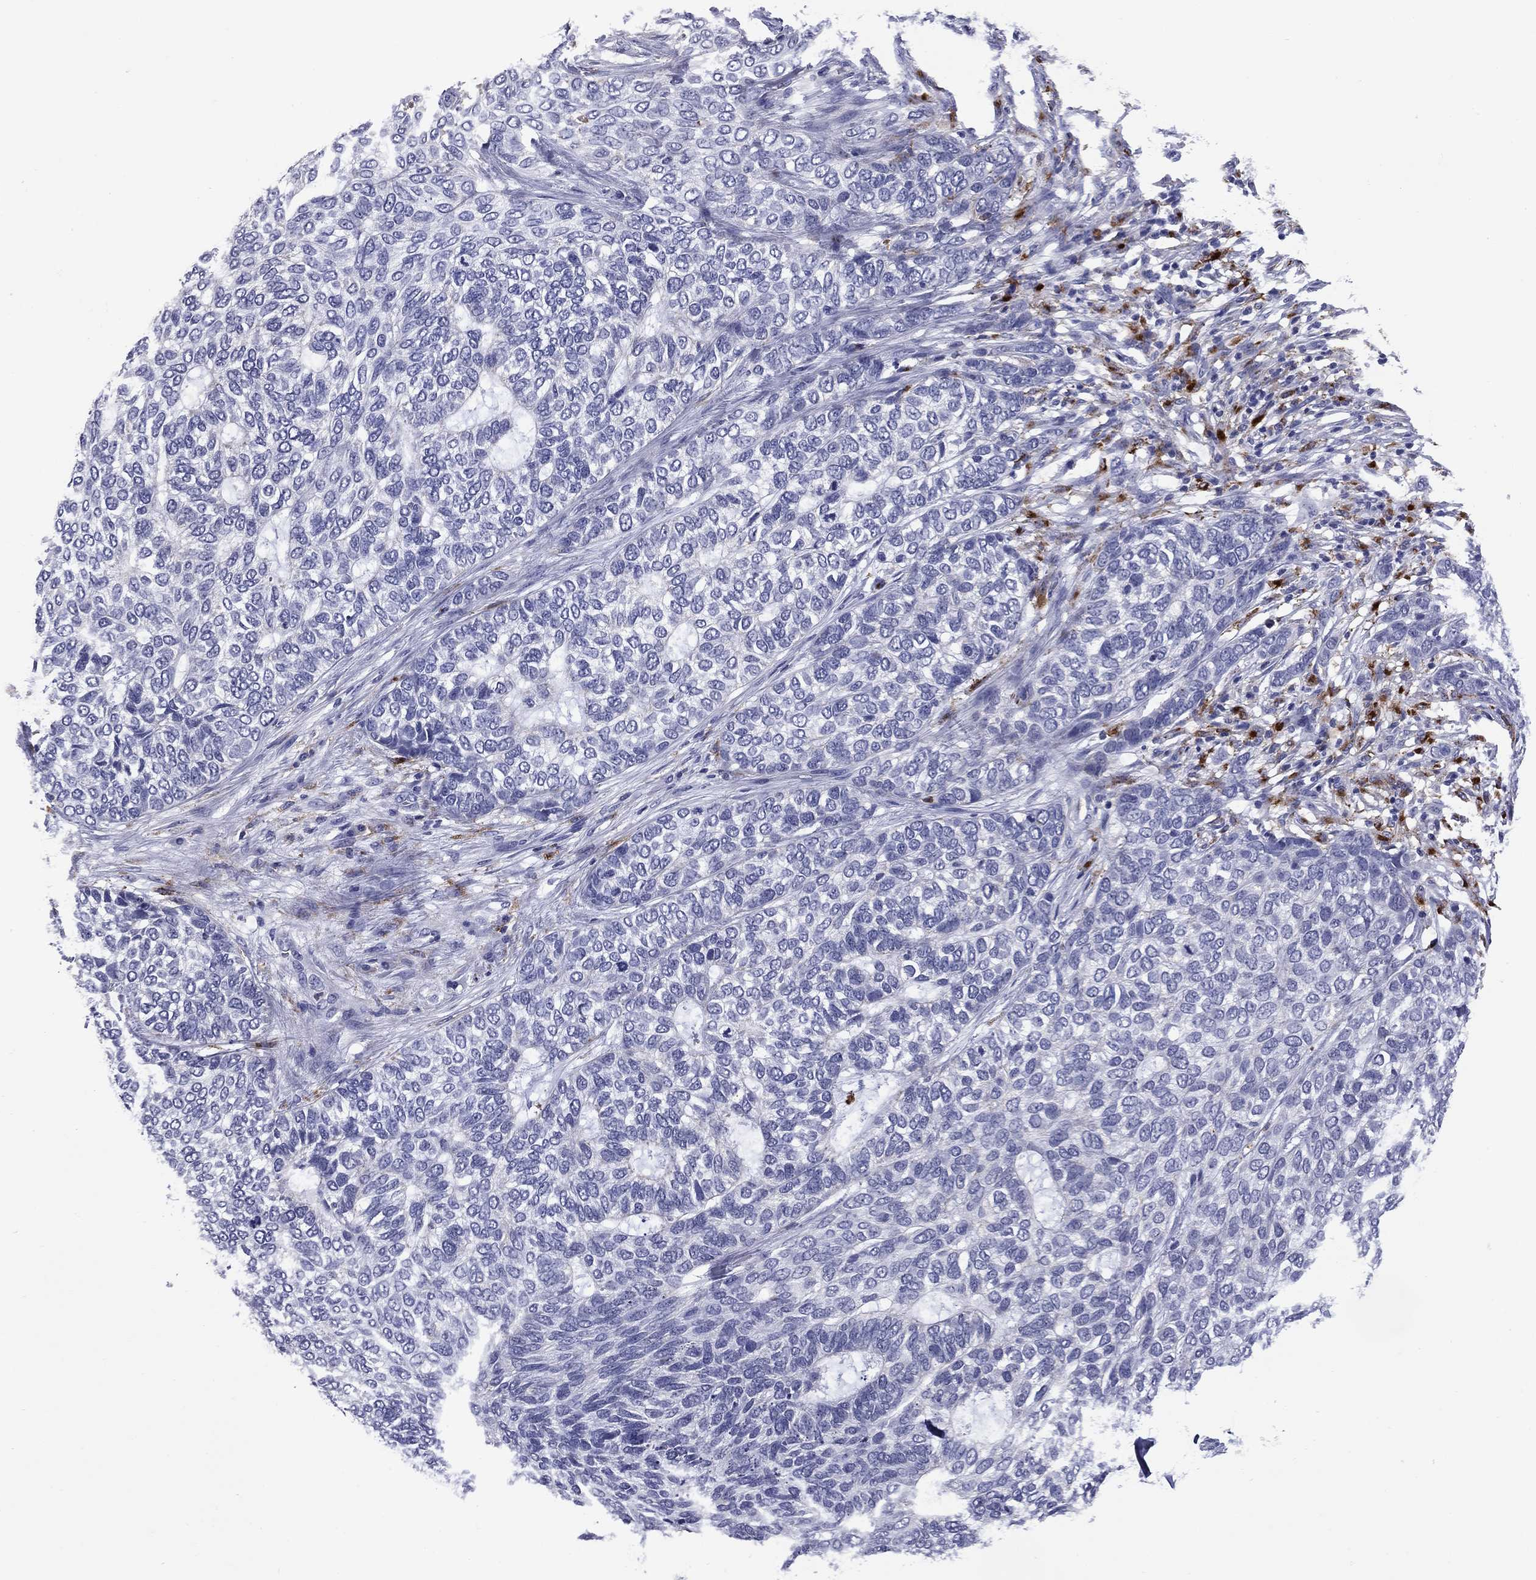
{"staining": {"intensity": "negative", "quantity": "none", "location": "none"}, "tissue": "skin cancer", "cell_type": "Tumor cells", "image_type": "cancer", "snomed": [{"axis": "morphology", "description": "Basal cell carcinoma"}, {"axis": "topography", "description": "Skin"}], "caption": "DAB immunohistochemical staining of human skin cancer reveals no significant positivity in tumor cells.", "gene": "MADCAM1", "patient": {"sex": "female", "age": 65}}